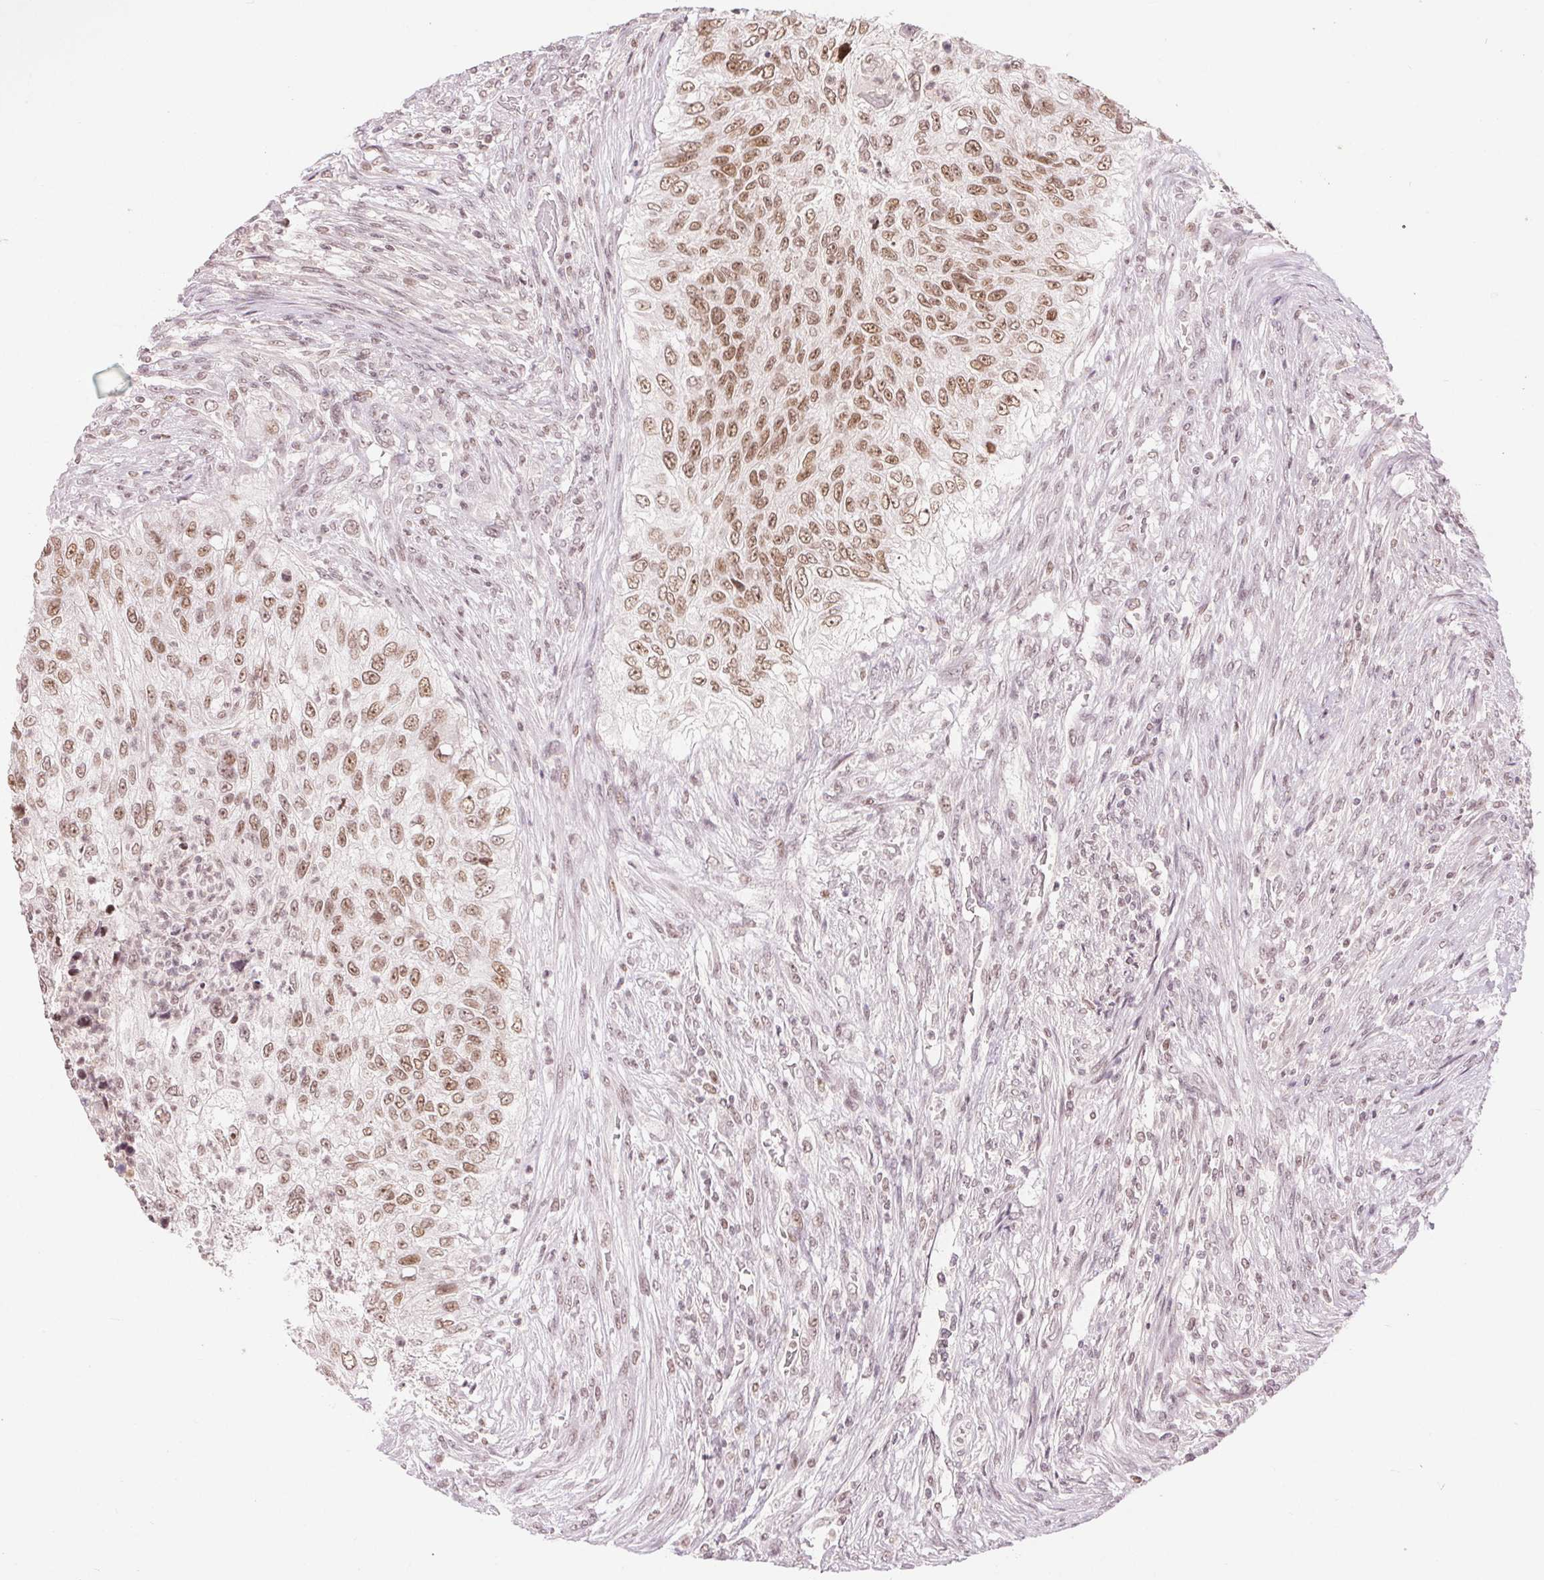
{"staining": {"intensity": "moderate", "quantity": ">75%", "location": "nuclear"}, "tissue": "urothelial cancer", "cell_type": "Tumor cells", "image_type": "cancer", "snomed": [{"axis": "morphology", "description": "Urothelial carcinoma, High grade"}, {"axis": "topography", "description": "Urinary bladder"}], "caption": "Protein expression by immunohistochemistry (IHC) displays moderate nuclear positivity in about >75% of tumor cells in urothelial carcinoma (high-grade).", "gene": "DEK", "patient": {"sex": "female", "age": 60}}